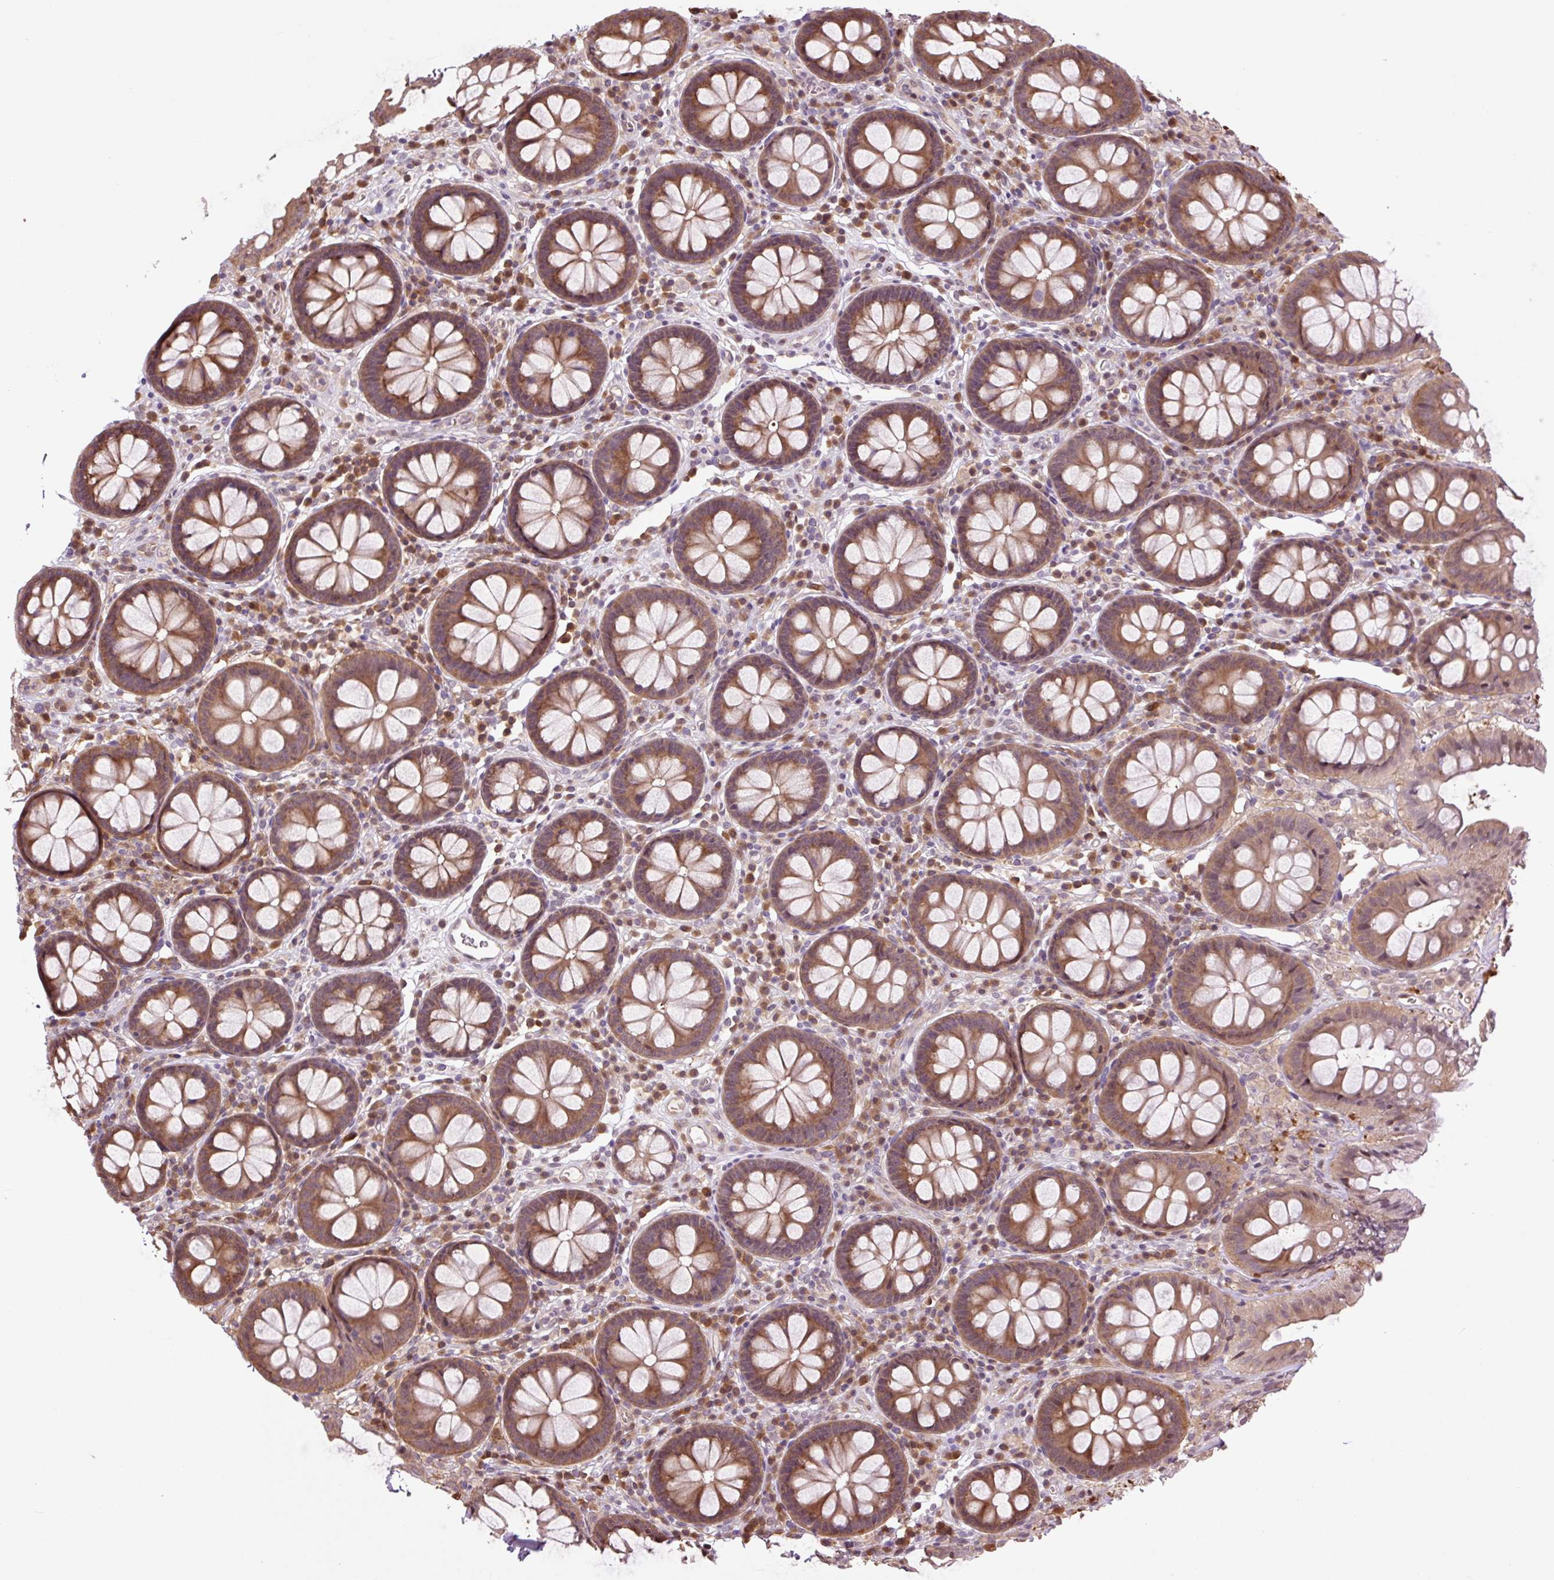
{"staining": {"intensity": "moderate", "quantity": "25%-75%", "location": "cytoplasmic/membranous,nuclear"}, "tissue": "colon", "cell_type": "Glandular cells", "image_type": "normal", "snomed": [{"axis": "morphology", "description": "Normal tissue, NOS"}, {"axis": "topography", "description": "Colon"}, {"axis": "topography", "description": "Peripheral nerve tissue"}], "caption": "Colon was stained to show a protein in brown. There is medium levels of moderate cytoplasmic/membranous,nuclear staining in about 25%-75% of glandular cells. (DAB = brown stain, brightfield microscopy at high magnification).", "gene": "TPT1", "patient": {"sex": "male", "age": 84}}